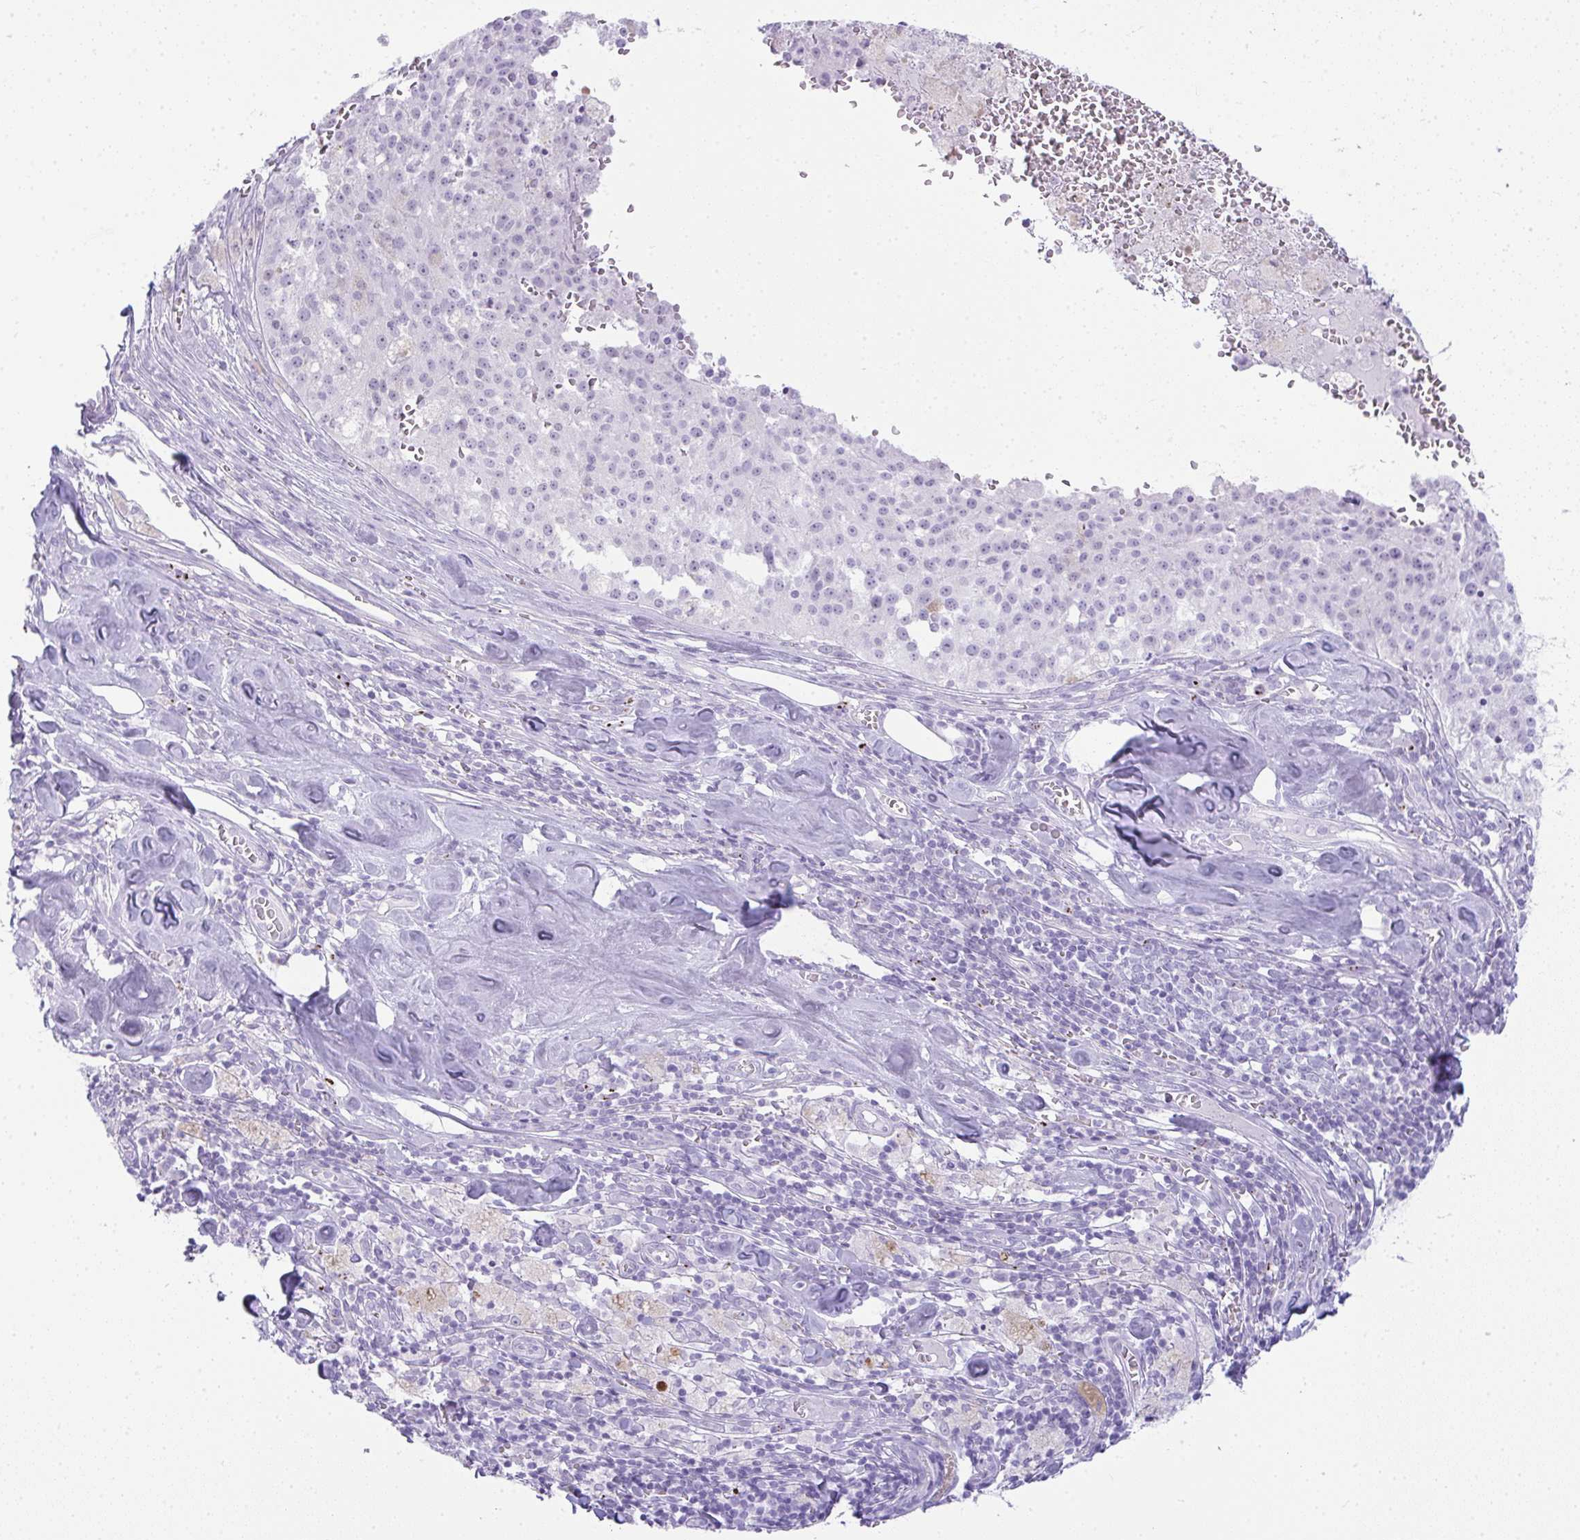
{"staining": {"intensity": "negative", "quantity": "none", "location": "none"}, "tissue": "melanoma", "cell_type": "Tumor cells", "image_type": "cancer", "snomed": [{"axis": "morphology", "description": "Malignant melanoma, Metastatic site"}, {"axis": "topography", "description": "Lymph node"}], "caption": "Immunohistochemistry (IHC) of melanoma reveals no expression in tumor cells.", "gene": "RASL10A", "patient": {"sex": "female", "age": 64}}